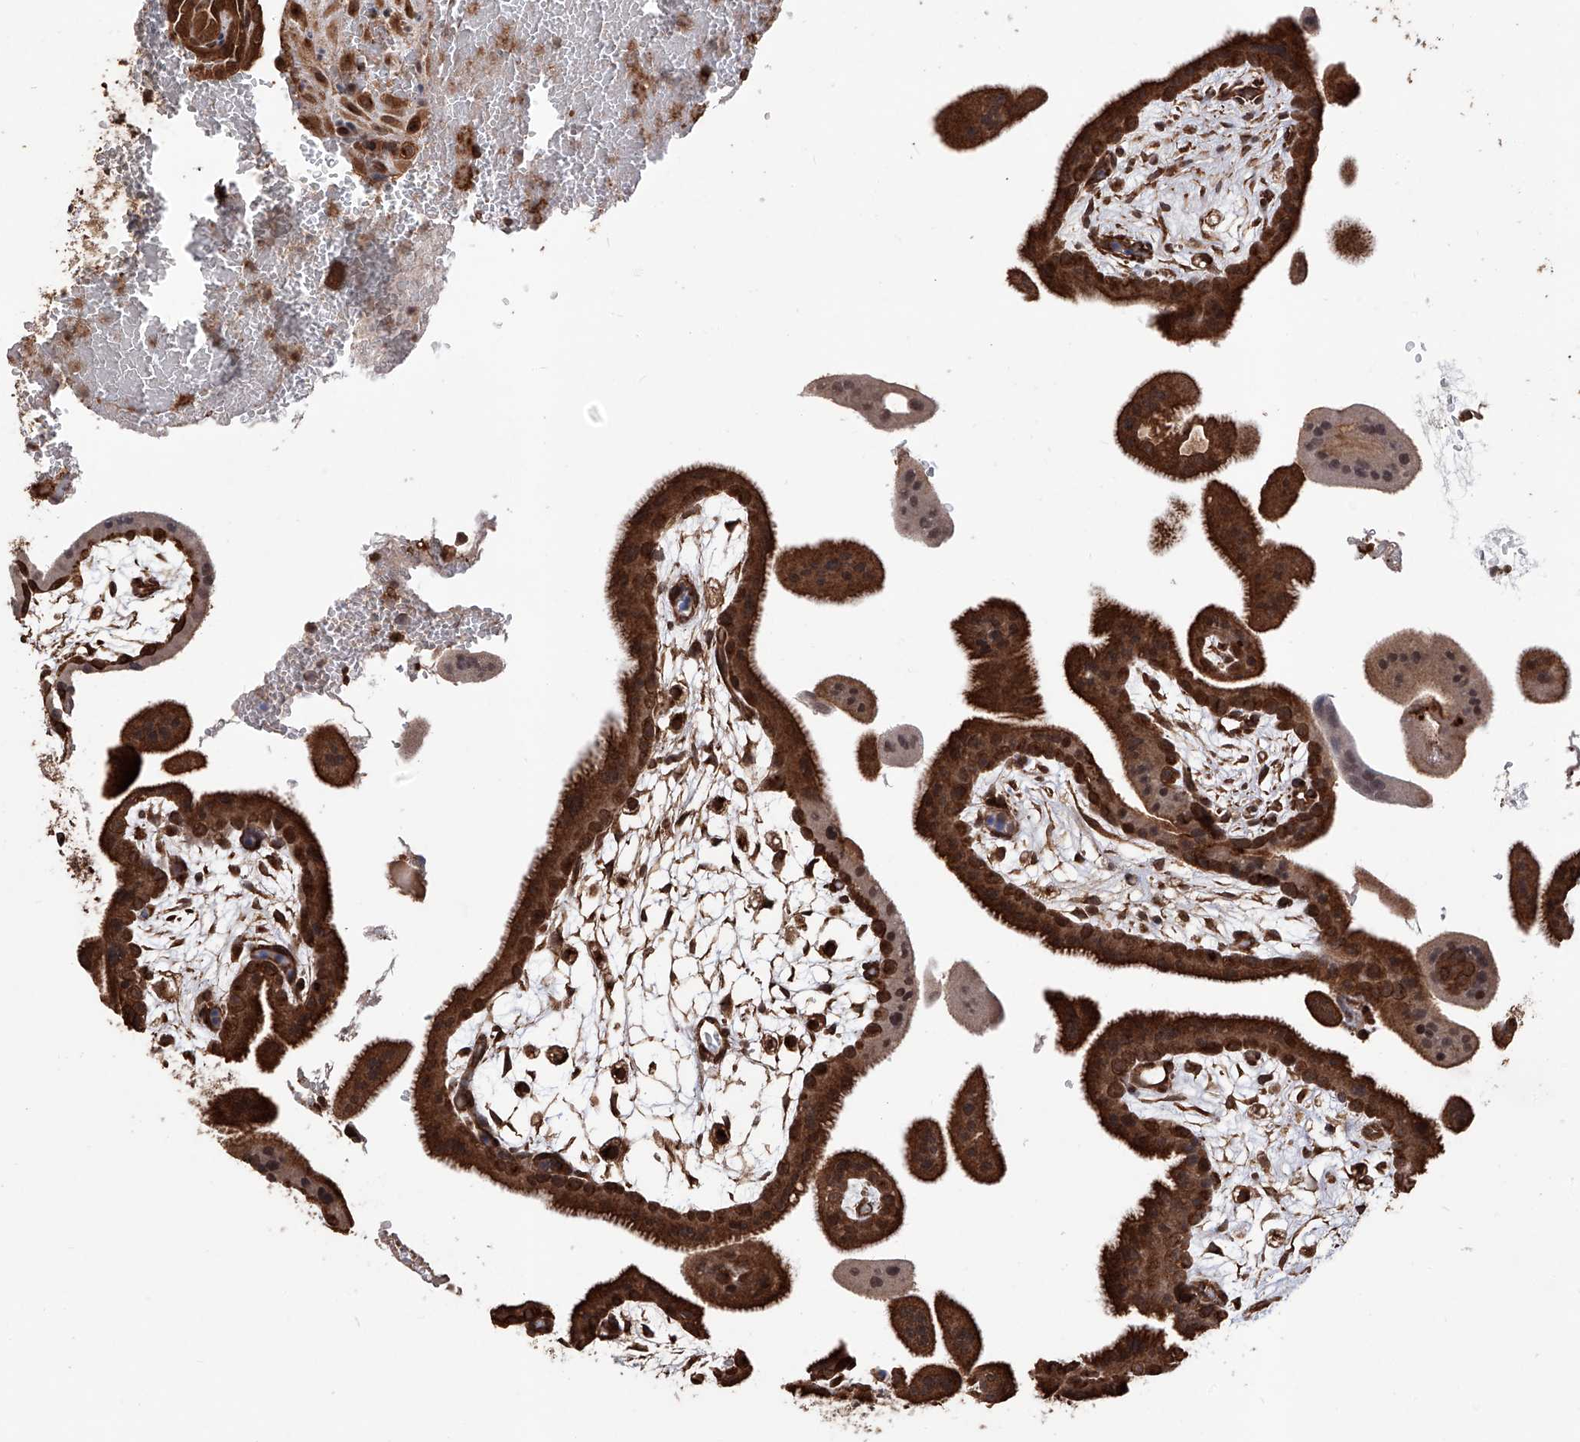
{"staining": {"intensity": "moderate", "quantity": ">75%", "location": "cytoplasmic/membranous"}, "tissue": "placenta", "cell_type": "Decidual cells", "image_type": "normal", "snomed": [{"axis": "morphology", "description": "Normal tissue, NOS"}, {"axis": "topography", "description": "Placenta"}], "caption": "This is a histology image of IHC staining of unremarkable placenta, which shows moderate staining in the cytoplasmic/membranous of decidual cells.", "gene": "LYSMD4", "patient": {"sex": "female", "age": 35}}